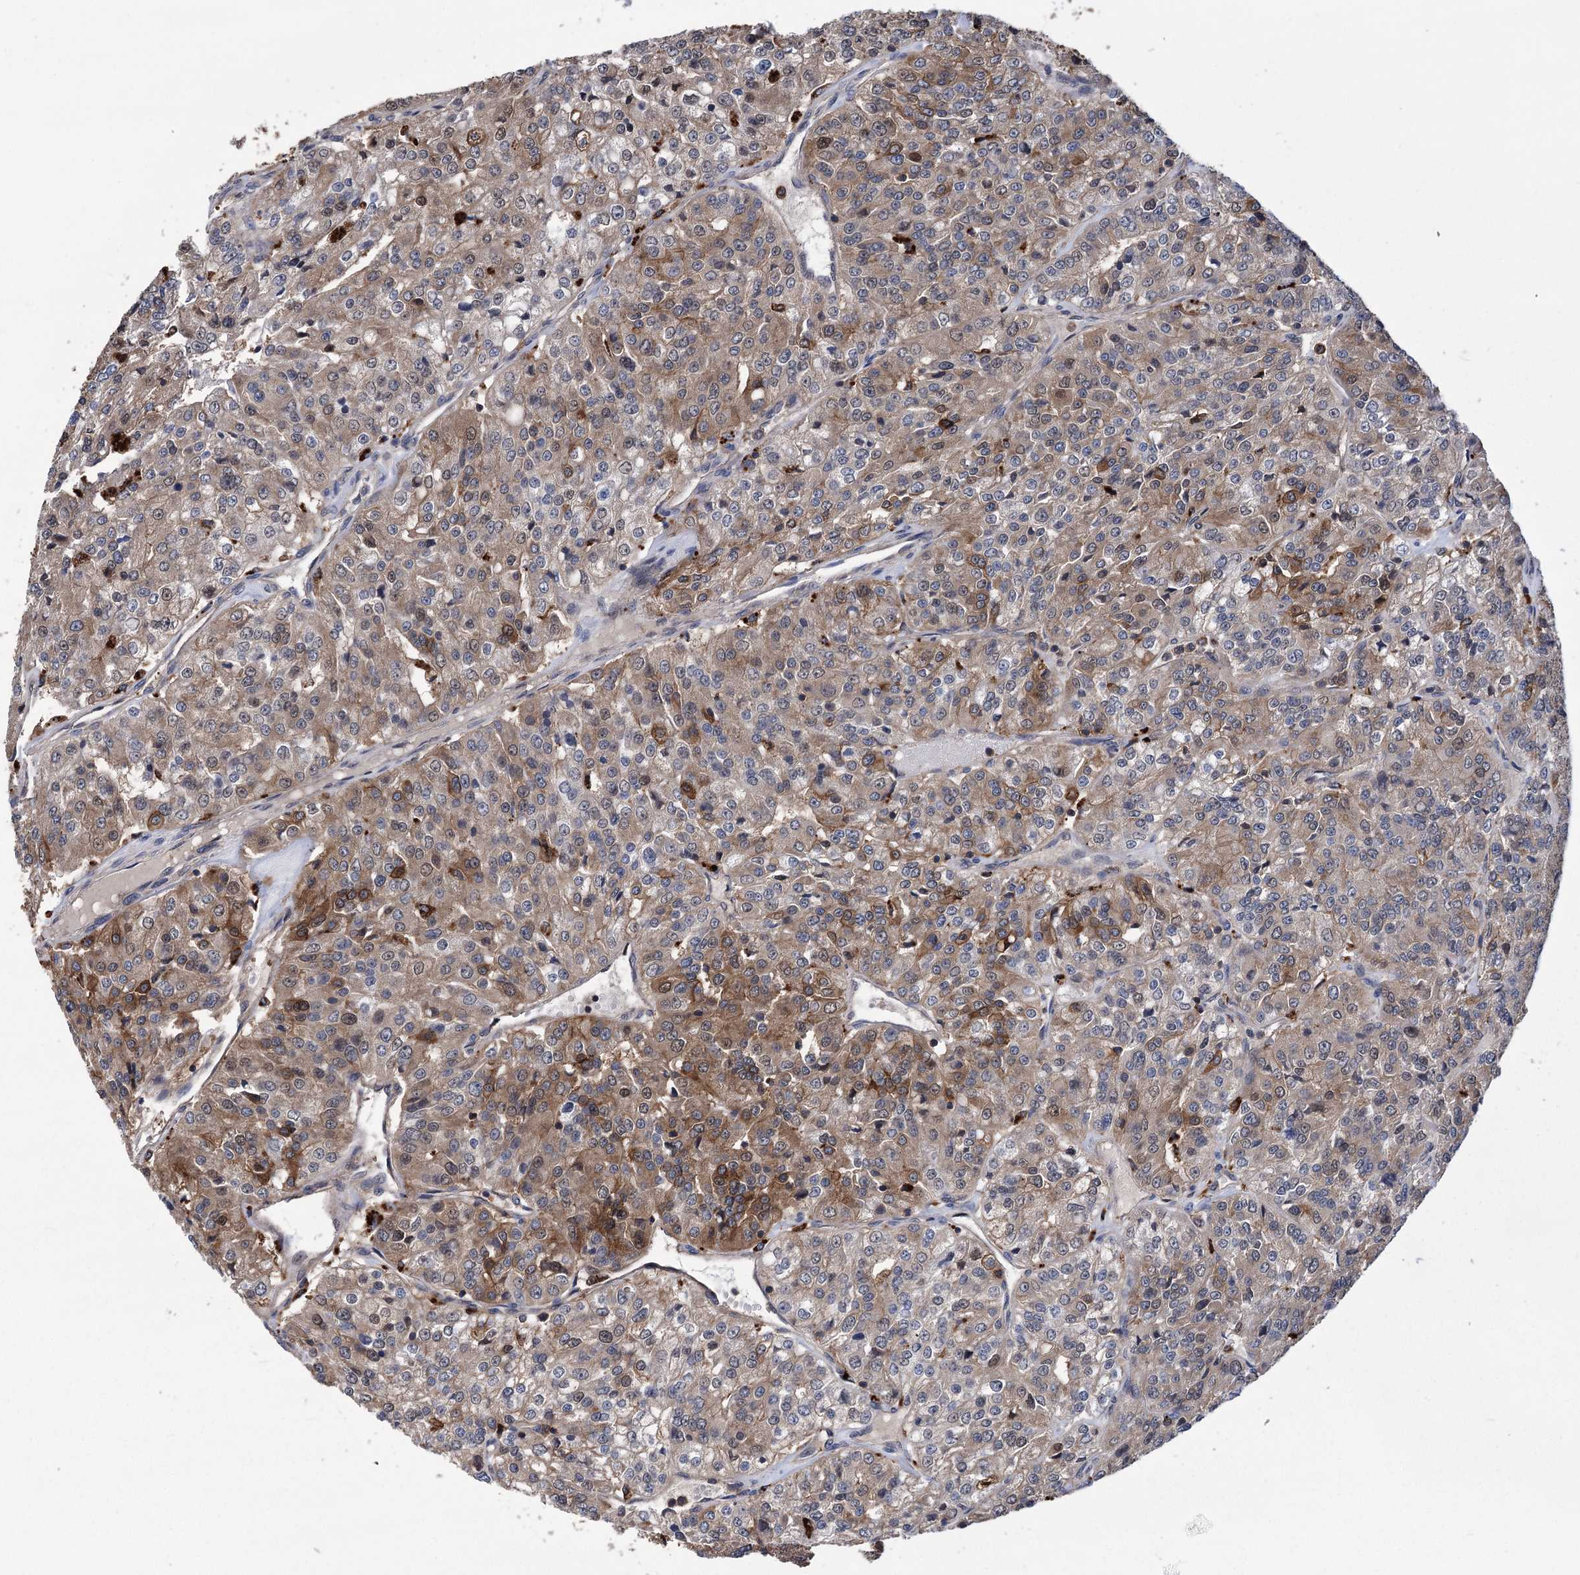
{"staining": {"intensity": "moderate", "quantity": "<25%", "location": "cytoplasmic/membranous"}, "tissue": "renal cancer", "cell_type": "Tumor cells", "image_type": "cancer", "snomed": [{"axis": "morphology", "description": "Adenocarcinoma, NOS"}, {"axis": "topography", "description": "Kidney"}], "caption": "Immunohistochemical staining of adenocarcinoma (renal) shows low levels of moderate cytoplasmic/membranous staining in about <25% of tumor cells.", "gene": "DPP3", "patient": {"sex": "female", "age": 63}}